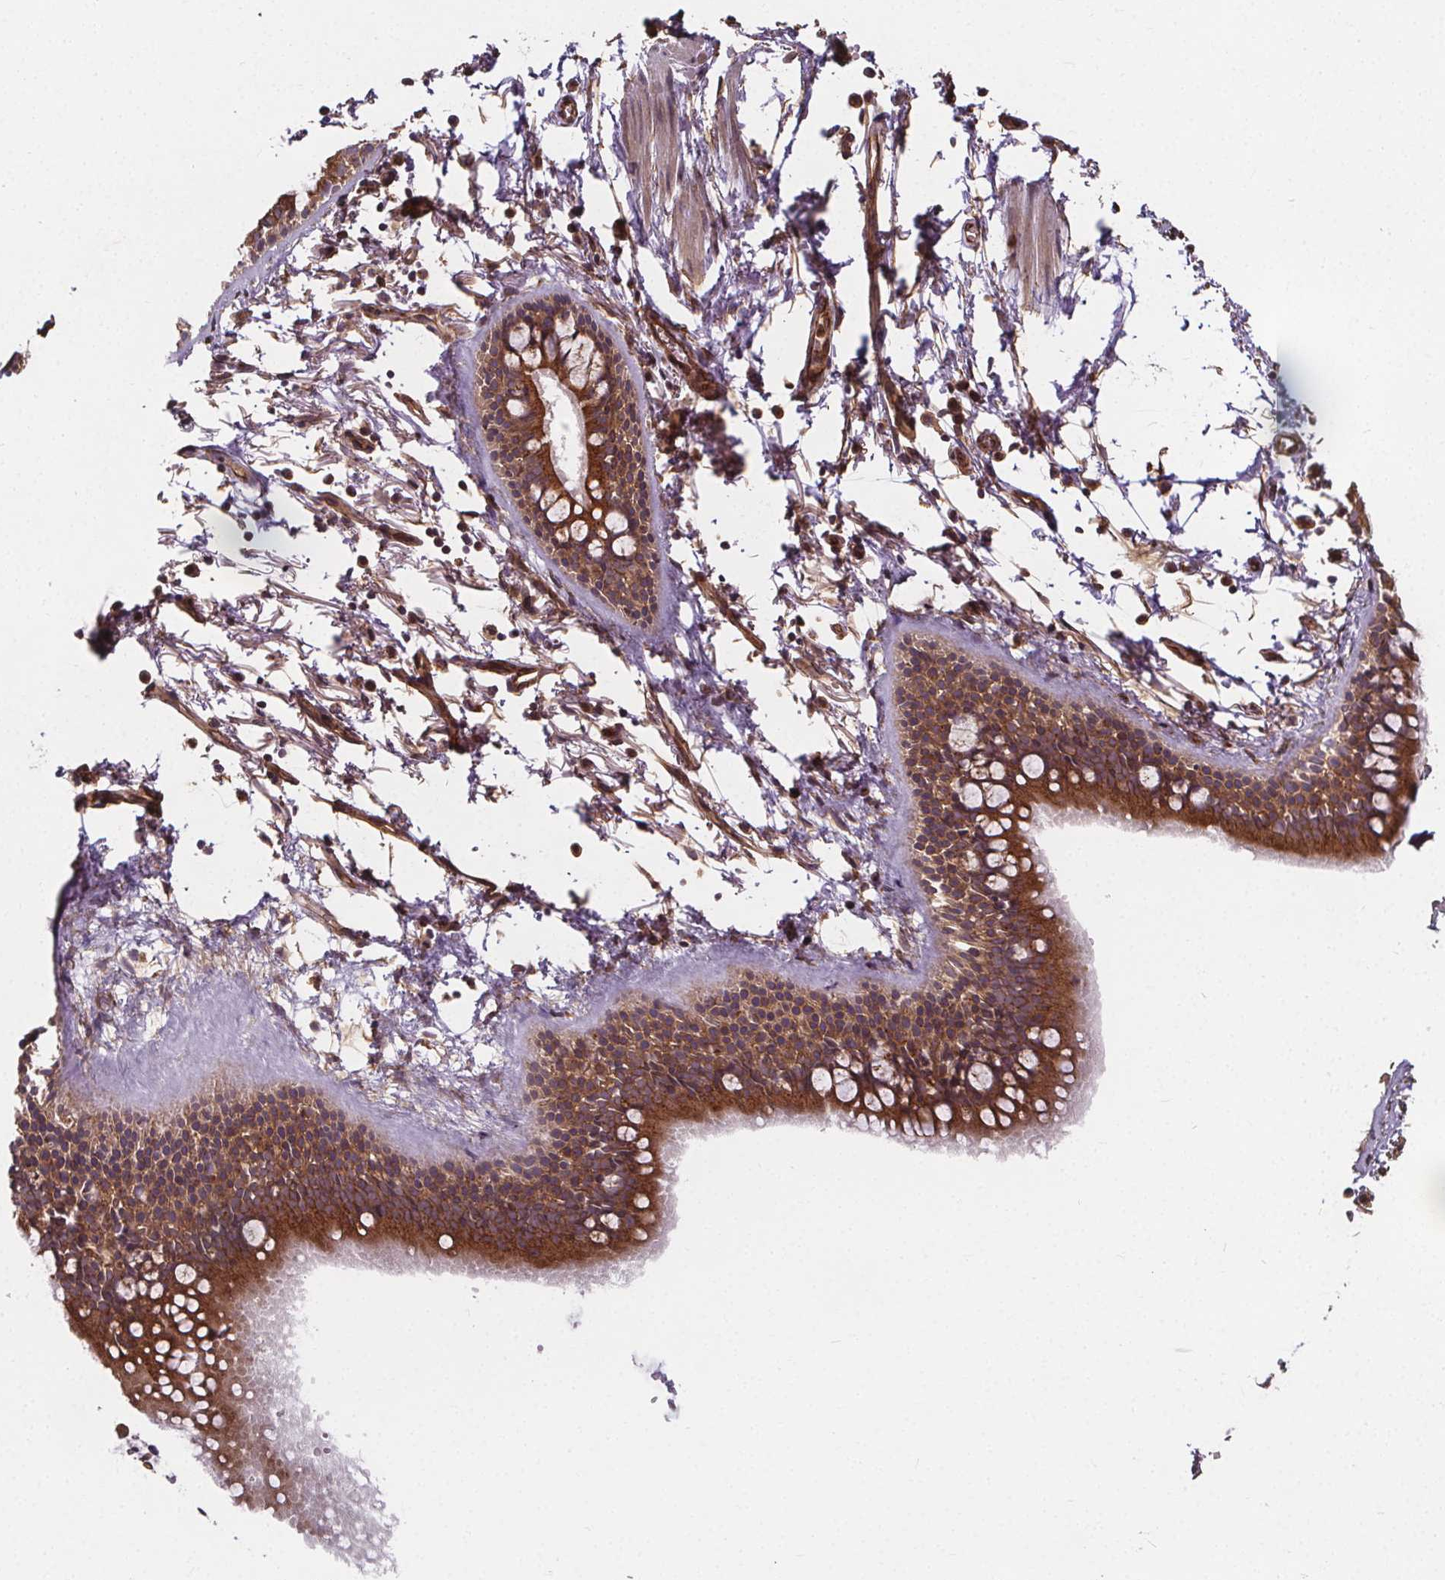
{"staining": {"intensity": "strong", "quantity": ">75%", "location": "cytoplasmic/membranous"}, "tissue": "bronchus", "cell_type": "Respiratory epithelial cells", "image_type": "normal", "snomed": [{"axis": "morphology", "description": "Normal tissue, NOS"}, {"axis": "topography", "description": "Bronchus"}], "caption": "This photomicrograph shows immunohistochemistry staining of unremarkable human bronchus, with high strong cytoplasmic/membranous expression in approximately >75% of respiratory epithelial cells.", "gene": "CLINT1", "patient": {"sex": "female", "age": 59}}